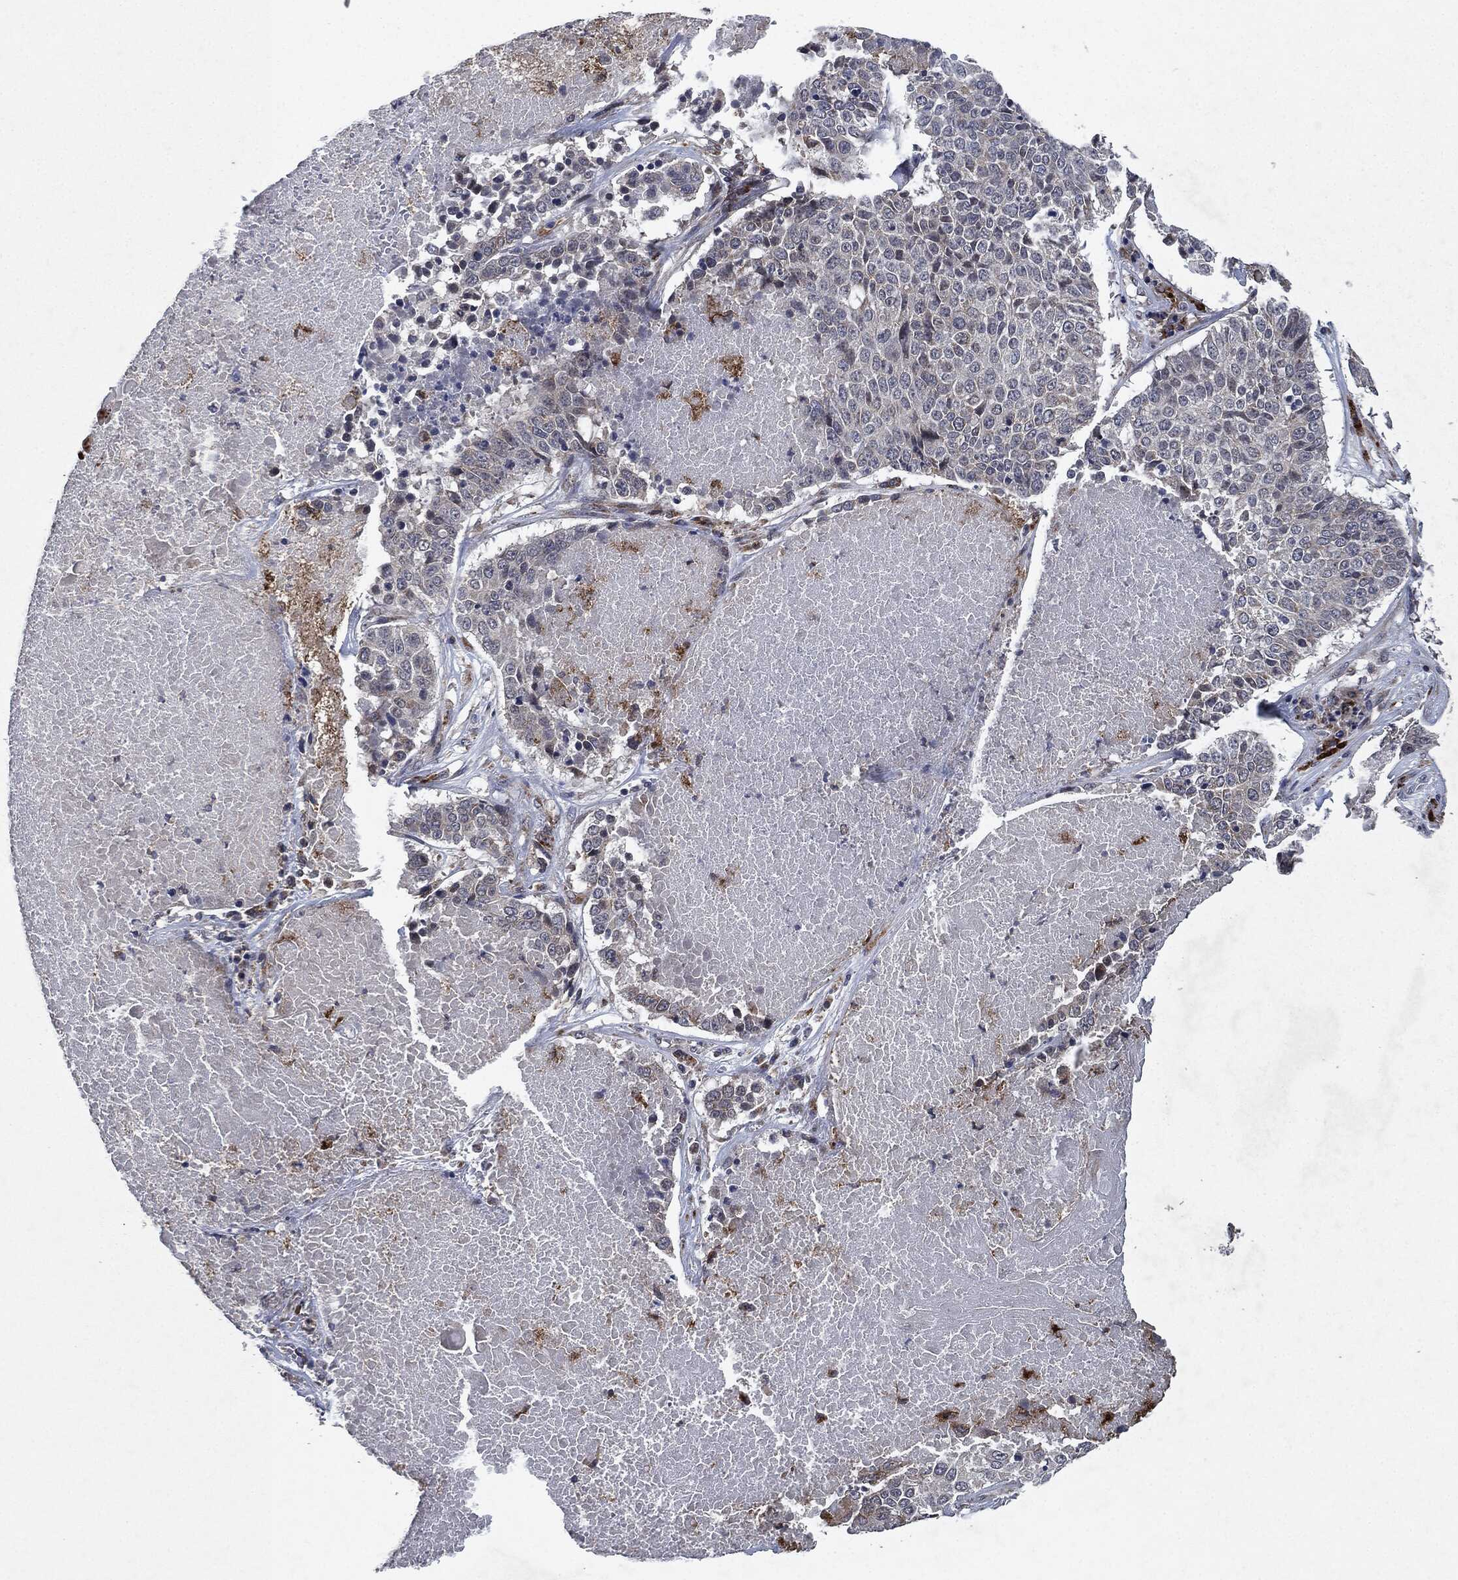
{"staining": {"intensity": "negative", "quantity": "none", "location": "none"}, "tissue": "lung cancer", "cell_type": "Tumor cells", "image_type": "cancer", "snomed": [{"axis": "morphology", "description": "Squamous cell carcinoma, NOS"}, {"axis": "topography", "description": "Lung"}], "caption": "This is a photomicrograph of immunohistochemistry (IHC) staining of lung cancer (squamous cell carcinoma), which shows no positivity in tumor cells.", "gene": "SLC31A2", "patient": {"sex": "male", "age": 64}}